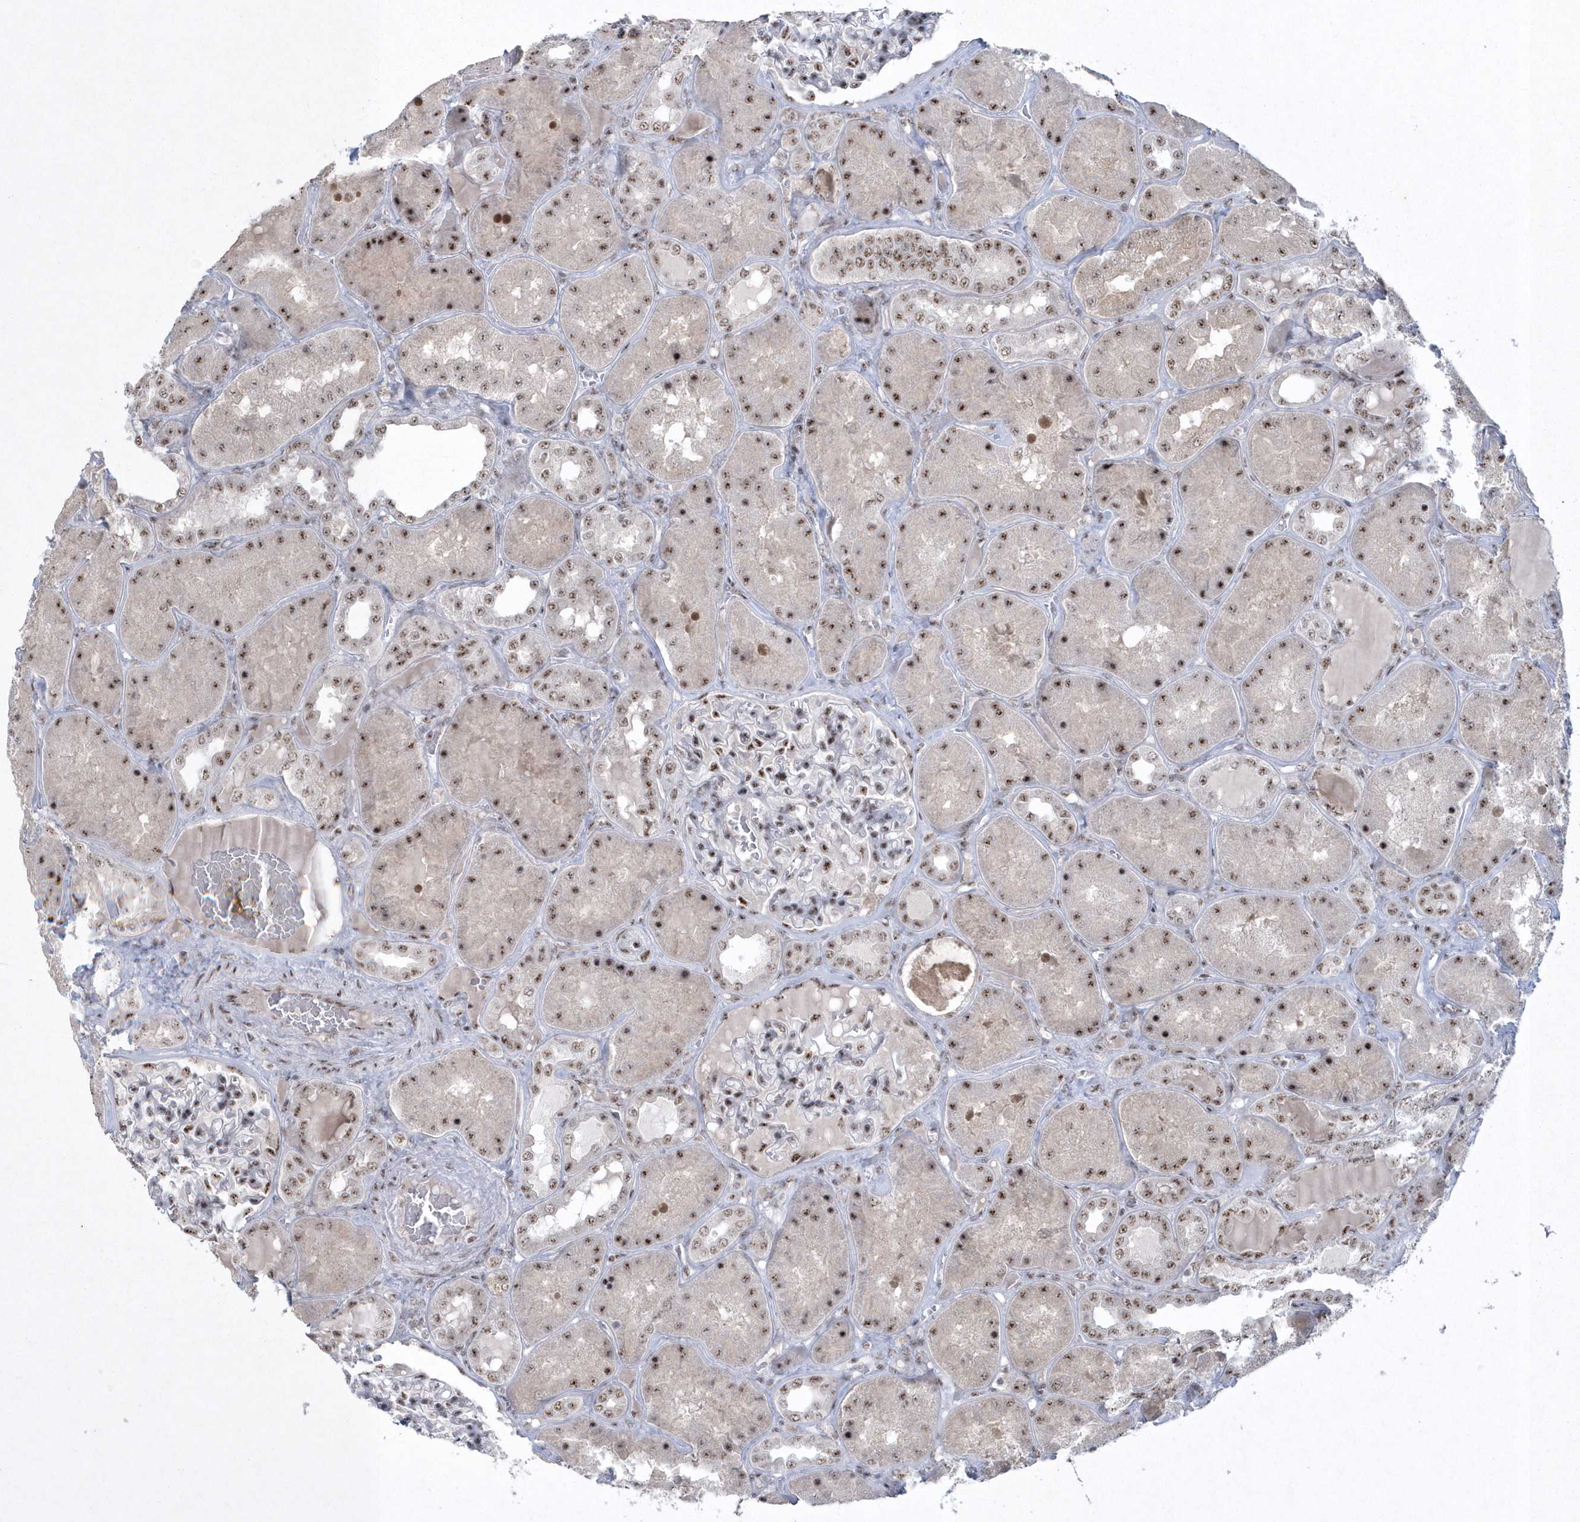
{"staining": {"intensity": "moderate", "quantity": ">75%", "location": "nuclear"}, "tissue": "kidney", "cell_type": "Cells in glomeruli", "image_type": "normal", "snomed": [{"axis": "morphology", "description": "Normal tissue, NOS"}, {"axis": "topography", "description": "Kidney"}], "caption": "The photomicrograph reveals immunohistochemical staining of benign kidney. There is moderate nuclear positivity is present in about >75% of cells in glomeruli.", "gene": "KDM6B", "patient": {"sex": "female", "age": 56}}